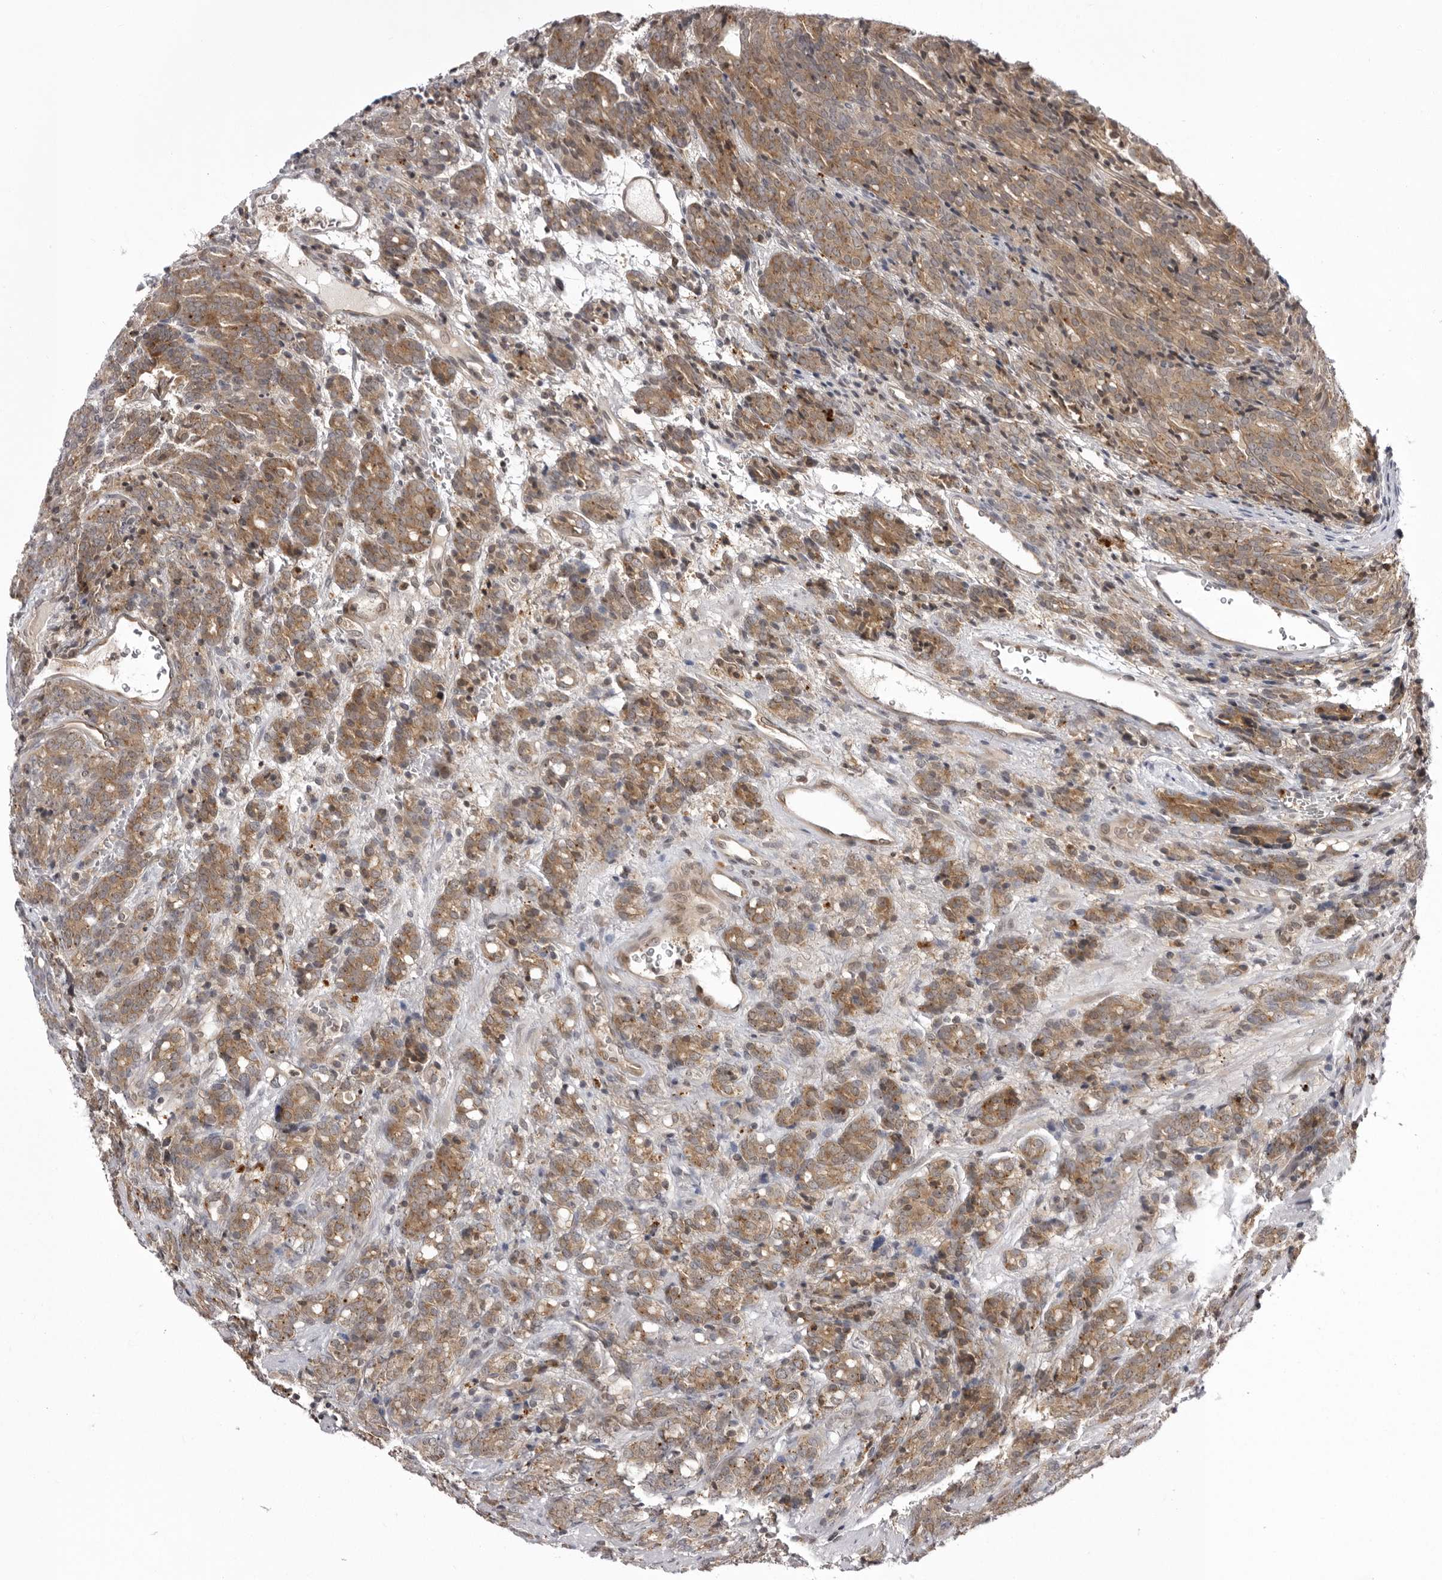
{"staining": {"intensity": "moderate", "quantity": ">75%", "location": "cytoplasmic/membranous"}, "tissue": "prostate cancer", "cell_type": "Tumor cells", "image_type": "cancer", "snomed": [{"axis": "morphology", "description": "Adenocarcinoma, High grade"}, {"axis": "topography", "description": "Prostate"}], "caption": "Immunohistochemistry of human high-grade adenocarcinoma (prostate) shows medium levels of moderate cytoplasmic/membranous positivity in approximately >75% of tumor cells. The protein is stained brown, and the nuclei are stained in blue (DAB IHC with brightfield microscopy, high magnification).", "gene": "USP43", "patient": {"sex": "male", "age": 62}}